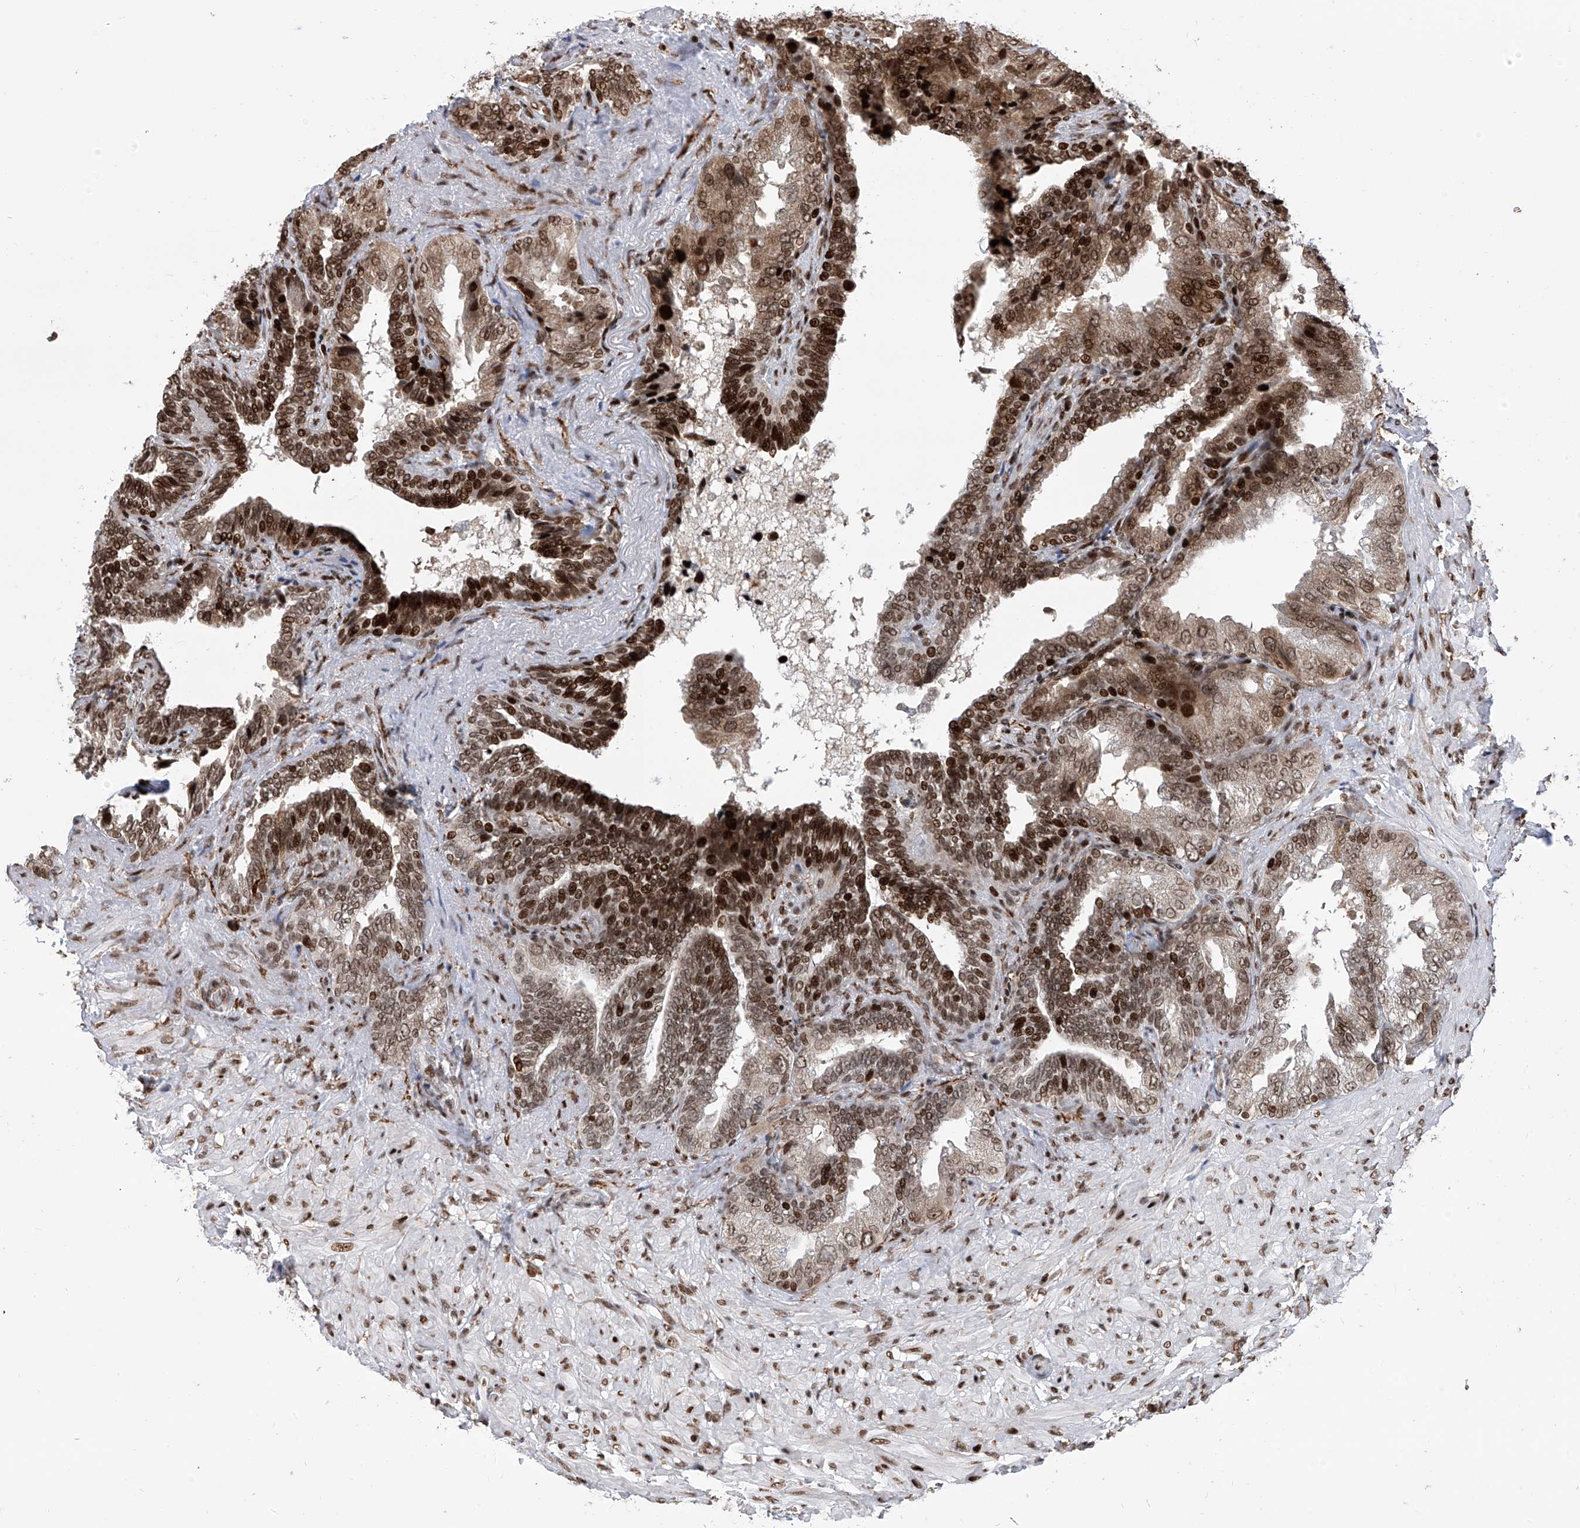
{"staining": {"intensity": "strong", "quantity": "25%-75%", "location": "nuclear"}, "tissue": "seminal vesicle", "cell_type": "Glandular cells", "image_type": "normal", "snomed": [{"axis": "morphology", "description": "Normal tissue, NOS"}, {"axis": "topography", "description": "Seminal veicle"}, {"axis": "topography", "description": "Peripheral nerve tissue"}], "caption": "A high-resolution micrograph shows IHC staining of normal seminal vesicle, which displays strong nuclear expression in approximately 25%-75% of glandular cells.", "gene": "PAK1IP1", "patient": {"sex": "male", "age": 63}}